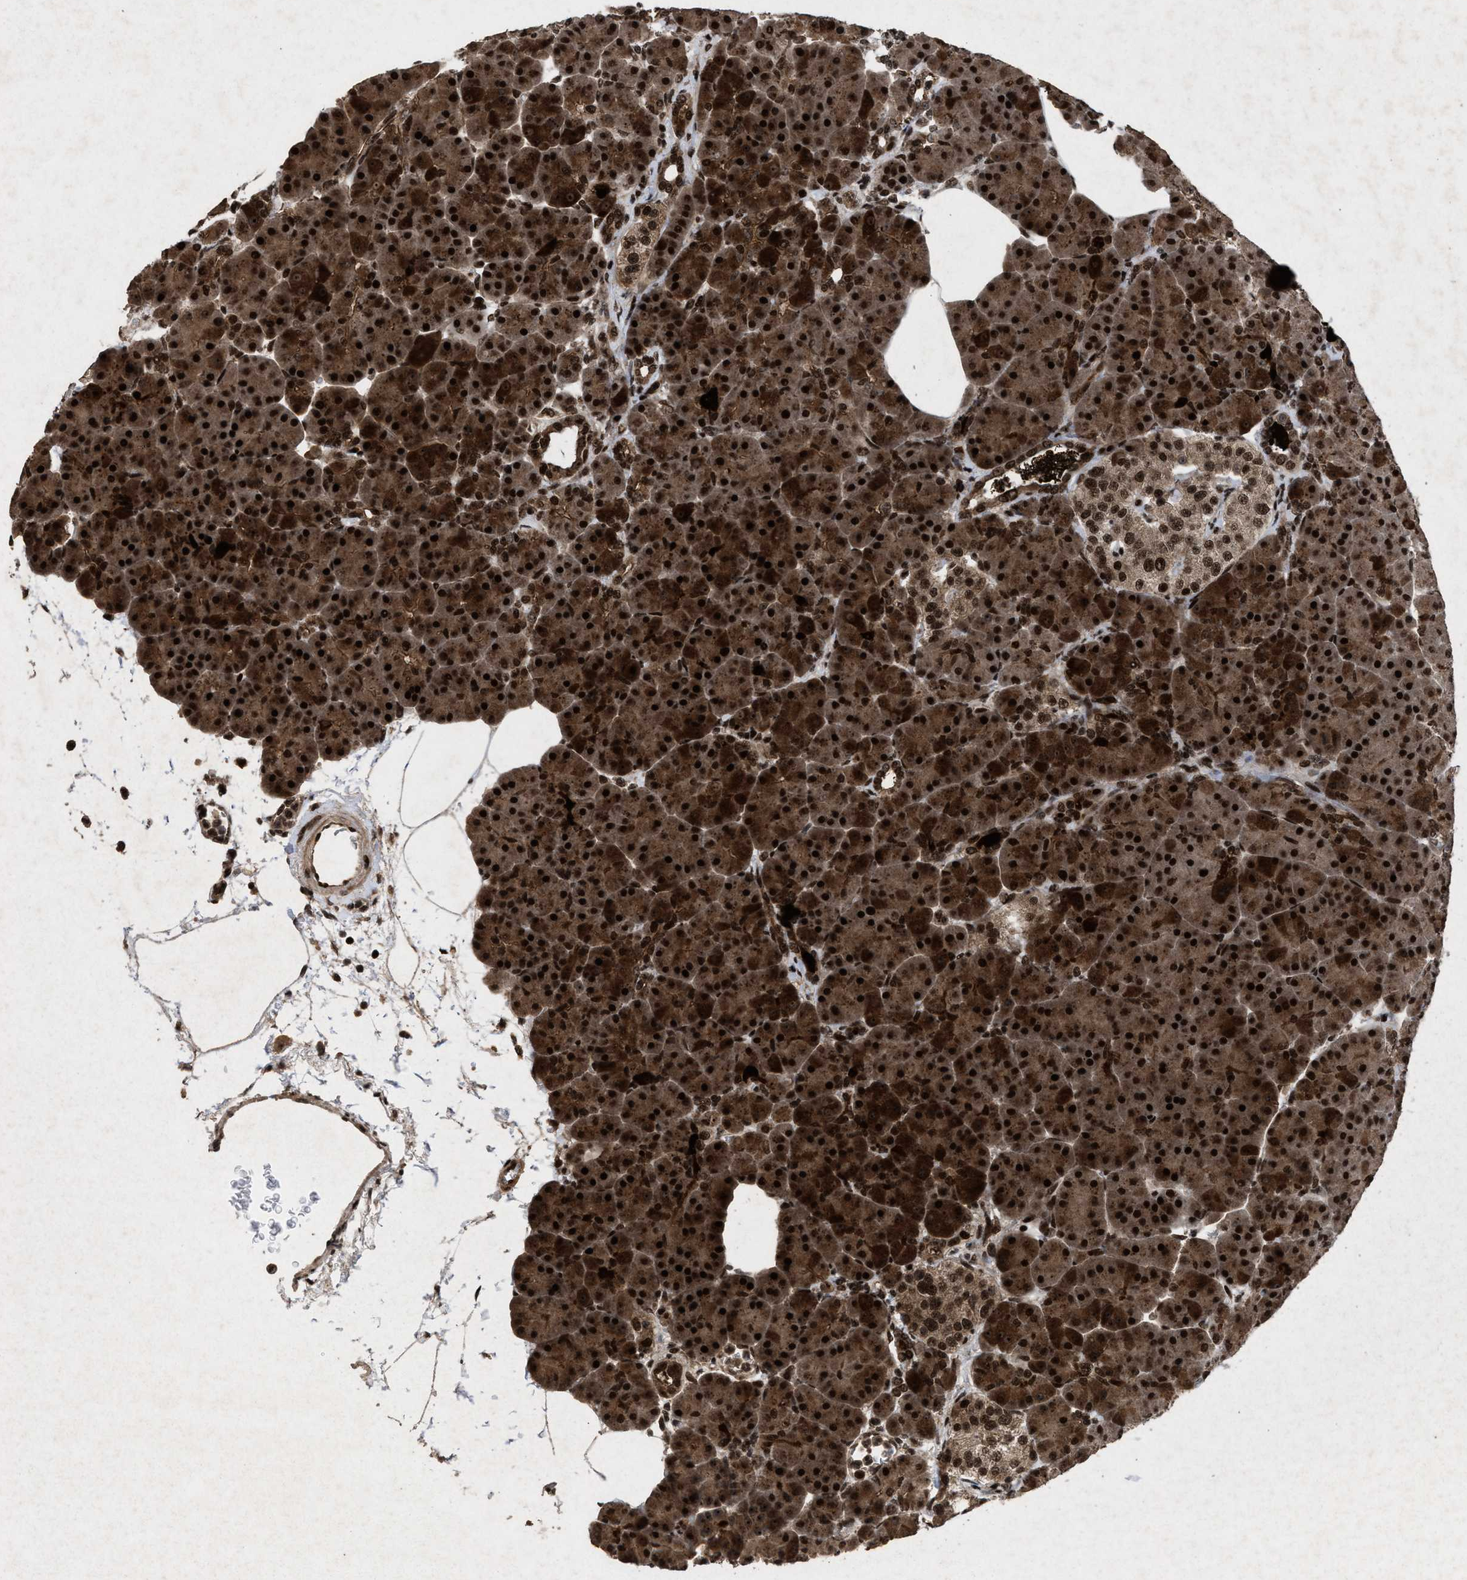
{"staining": {"intensity": "strong", "quantity": ">75%", "location": "cytoplasmic/membranous,nuclear"}, "tissue": "pancreas", "cell_type": "Exocrine glandular cells", "image_type": "normal", "snomed": [{"axis": "morphology", "description": "Normal tissue, NOS"}, {"axis": "topography", "description": "Pancreas"}], "caption": "Immunohistochemistry staining of benign pancreas, which shows high levels of strong cytoplasmic/membranous,nuclear expression in approximately >75% of exocrine glandular cells indicating strong cytoplasmic/membranous,nuclear protein positivity. The staining was performed using DAB (3,3'-diaminobenzidine) (brown) for protein detection and nuclei were counterstained in hematoxylin (blue).", "gene": "WIZ", "patient": {"sex": "female", "age": 70}}